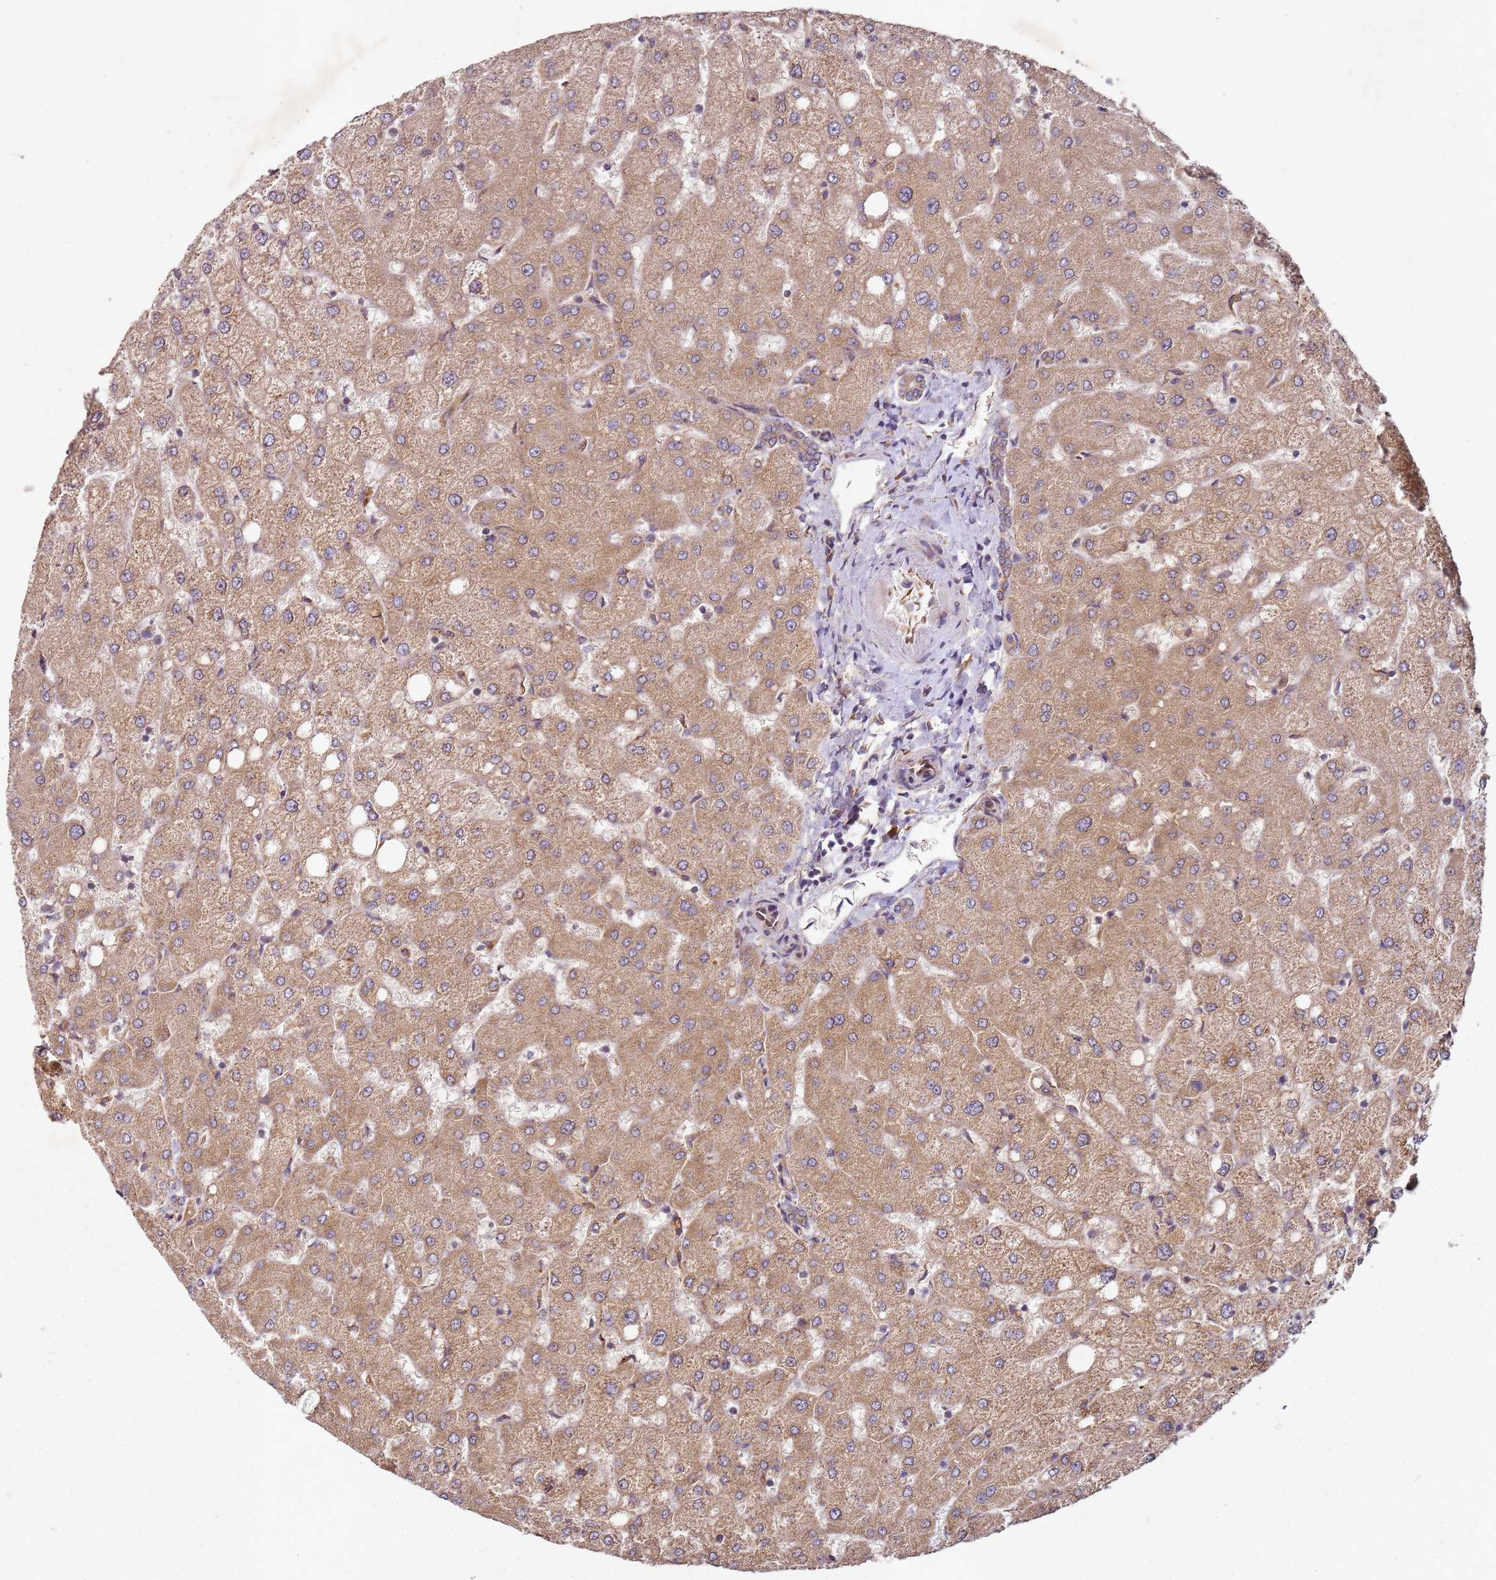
{"staining": {"intensity": "weak", "quantity": ">75%", "location": "cytoplasmic/membranous"}, "tissue": "liver", "cell_type": "Cholangiocytes", "image_type": "normal", "snomed": [{"axis": "morphology", "description": "Normal tissue, NOS"}, {"axis": "topography", "description": "Liver"}], "caption": "A brown stain labels weak cytoplasmic/membranous expression of a protein in cholangiocytes of normal human liver.", "gene": "ARFRP1", "patient": {"sex": "female", "age": 54}}